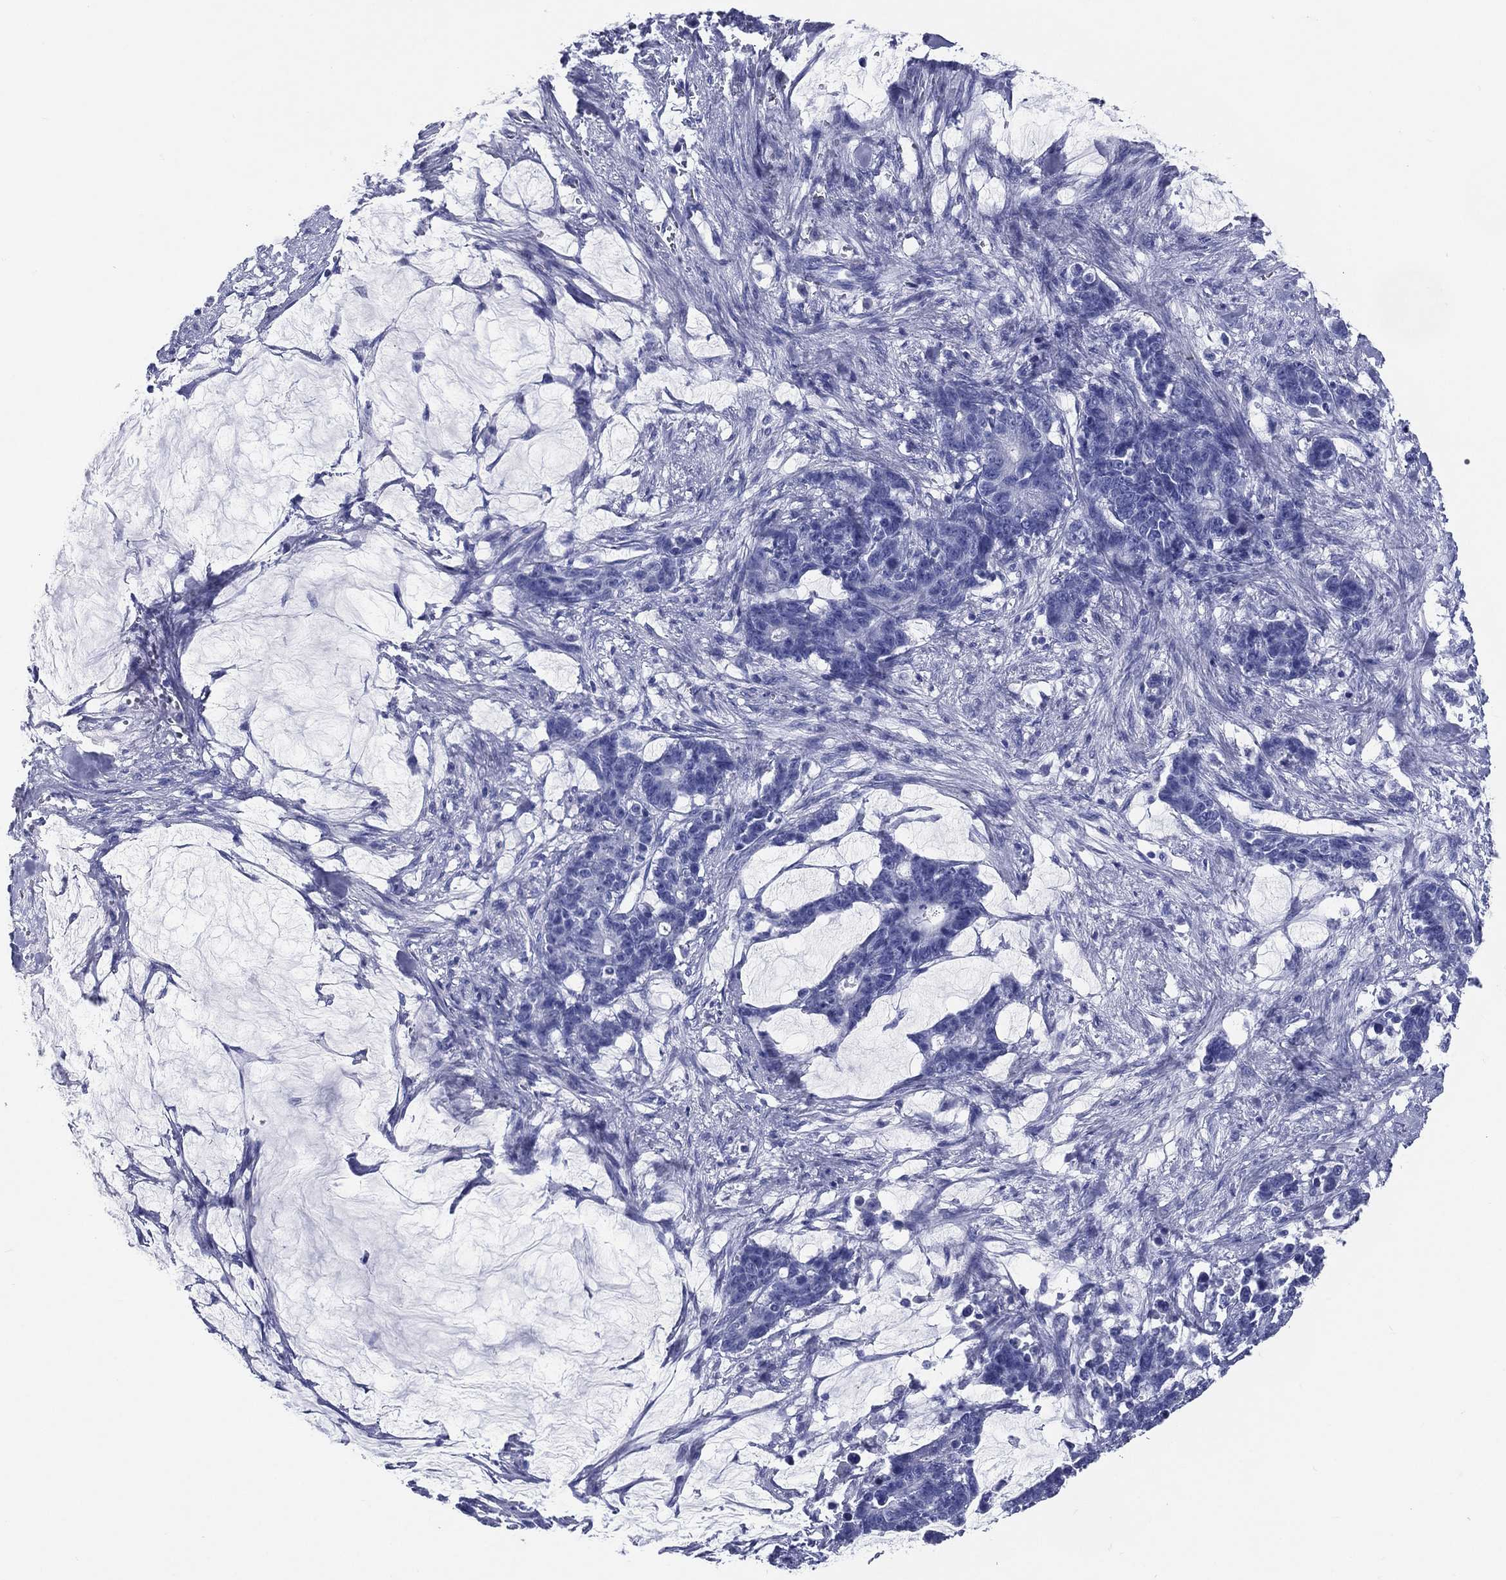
{"staining": {"intensity": "negative", "quantity": "none", "location": "none"}, "tissue": "stomach cancer", "cell_type": "Tumor cells", "image_type": "cancer", "snomed": [{"axis": "morphology", "description": "Normal tissue, NOS"}, {"axis": "morphology", "description": "Adenocarcinoma, NOS"}, {"axis": "topography", "description": "Stomach"}], "caption": "Protein analysis of stomach cancer (adenocarcinoma) displays no significant positivity in tumor cells. (DAB IHC with hematoxylin counter stain).", "gene": "ACE2", "patient": {"sex": "female", "age": 64}}